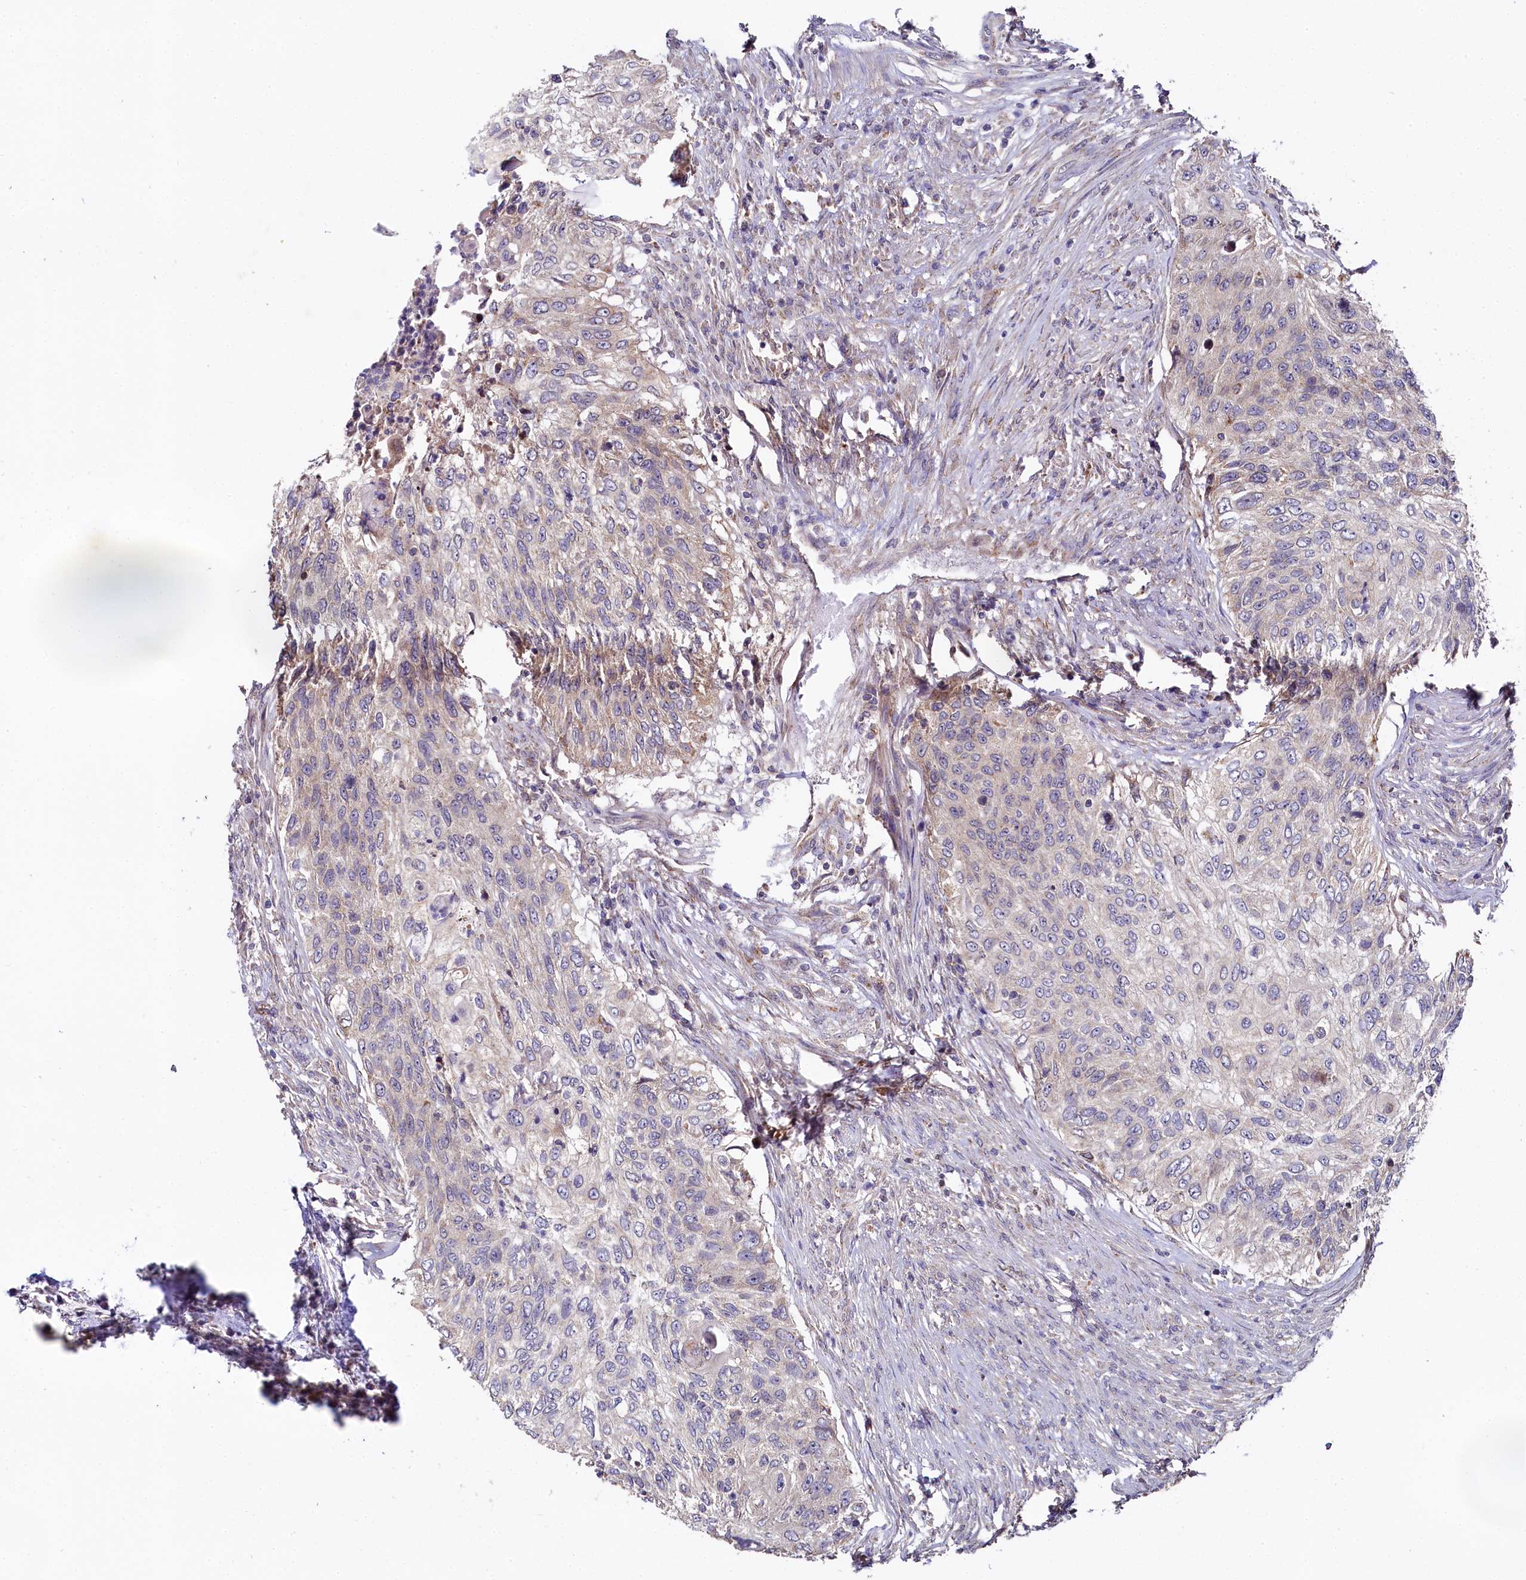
{"staining": {"intensity": "weak", "quantity": "<25%", "location": "cytoplasmic/membranous"}, "tissue": "urothelial cancer", "cell_type": "Tumor cells", "image_type": "cancer", "snomed": [{"axis": "morphology", "description": "Urothelial carcinoma, High grade"}, {"axis": "topography", "description": "Urinary bladder"}], "caption": "Tumor cells show no significant positivity in urothelial cancer. The staining is performed using DAB brown chromogen with nuclei counter-stained in using hematoxylin.", "gene": "SPINK9", "patient": {"sex": "female", "age": 60}}